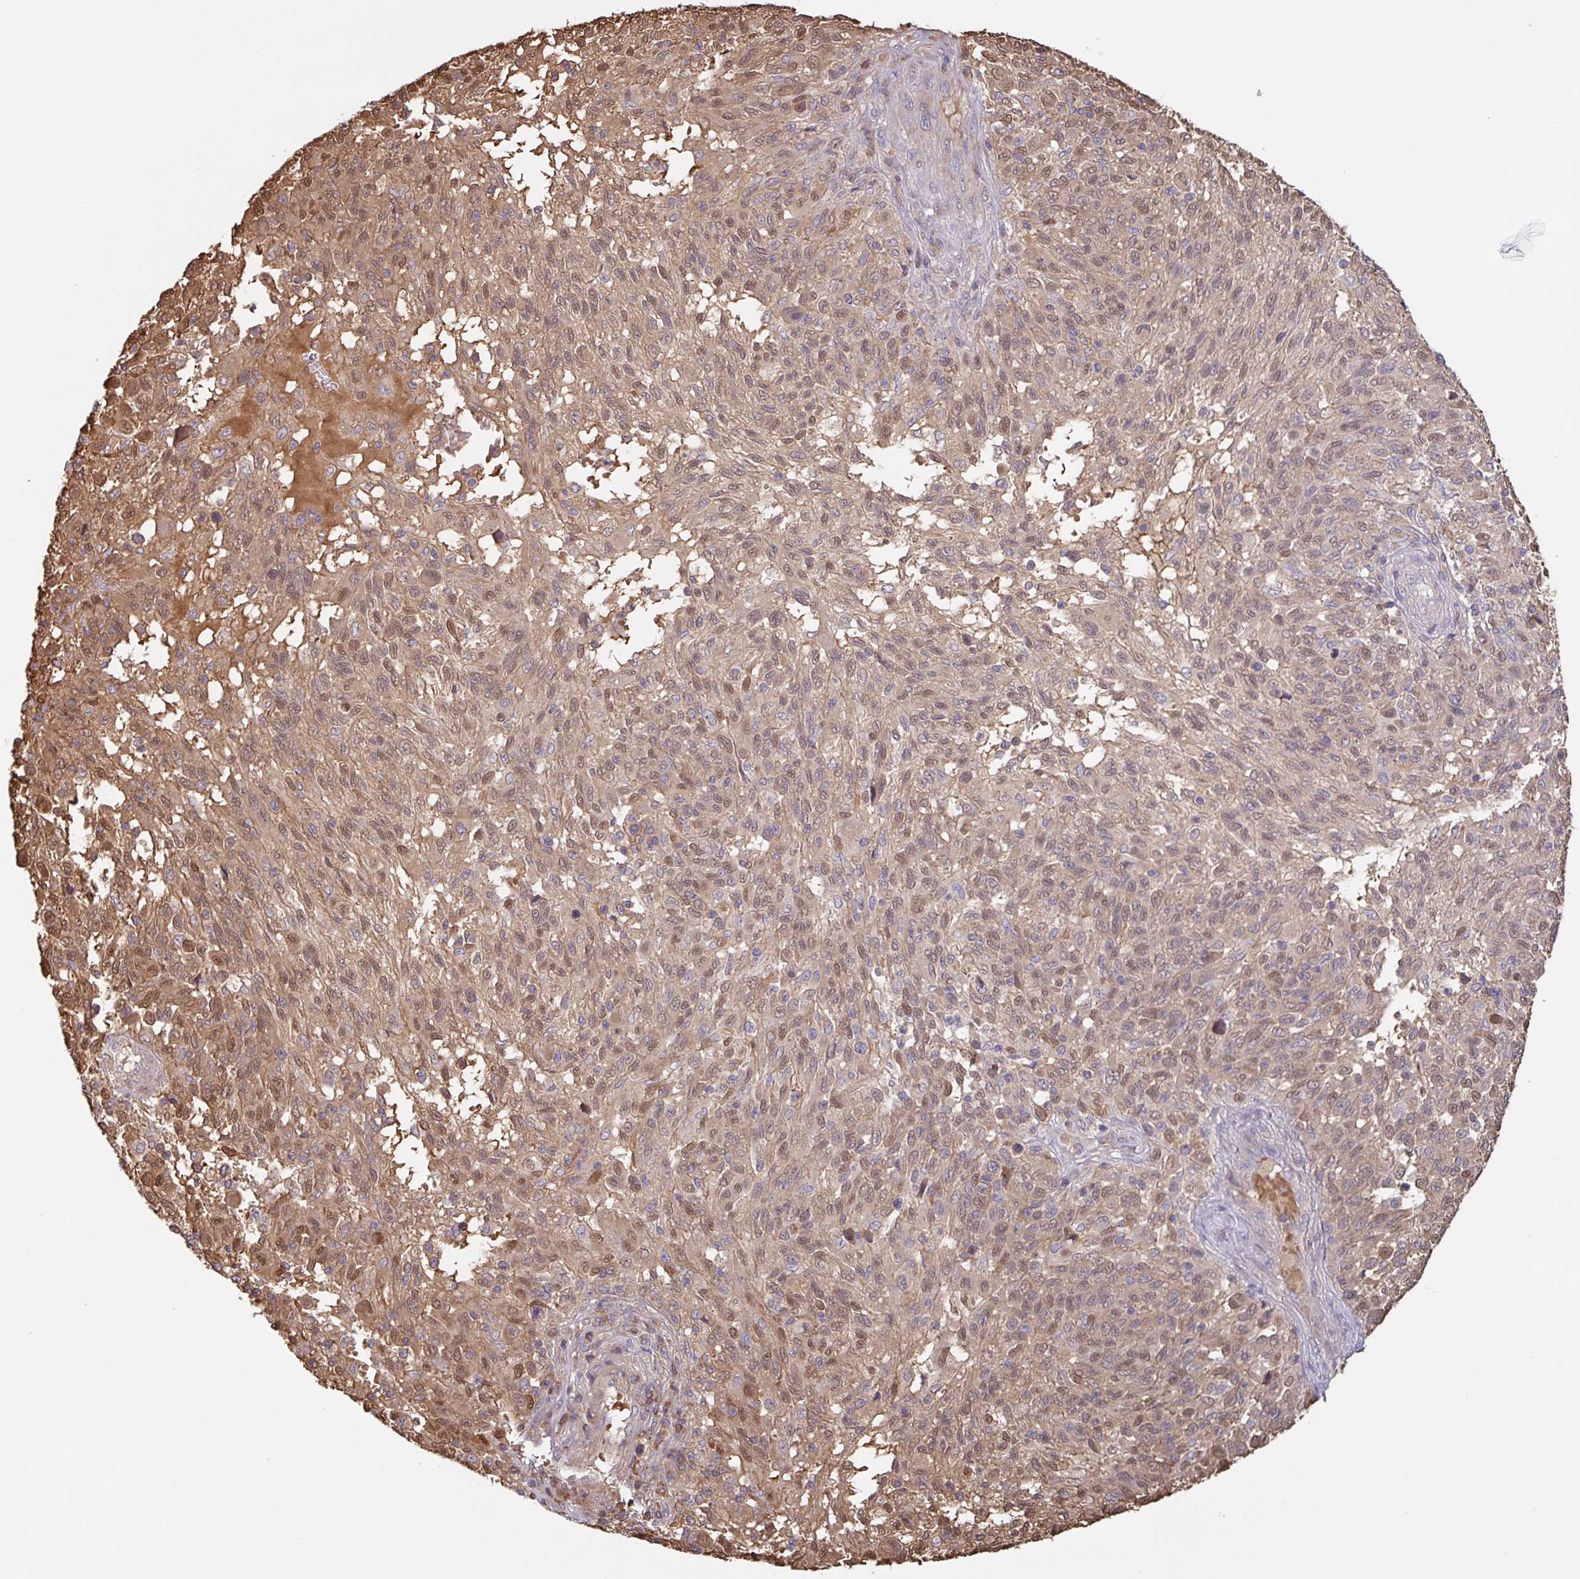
{"staining": {"intensity": "moderate", "quantity": "25%-75%", "location": "cytoplasmic/membranous,nuclear"}, "tissue": "melanoma", "cell_type": "Tumor cells", "image_type": "cancer", "snomed": [{"axis": "morphology", "description": "Malignant melanoma, NOS"}, {"axis": "topography", "description": "Skin"}], "caption": "High-magnification brightfield microscopy of malignant melanoma stained with DAB (3,3'-diaminobenzidine) (brown) and counterstained with hematoxylin (blue). tumor cells exhibit moderate cytoplasmic/membranous and nuclear expression is appreciated in about25%-75% of cells.", "gene": "OTOP2", "patient": {"sex": "male", "age": 66}}